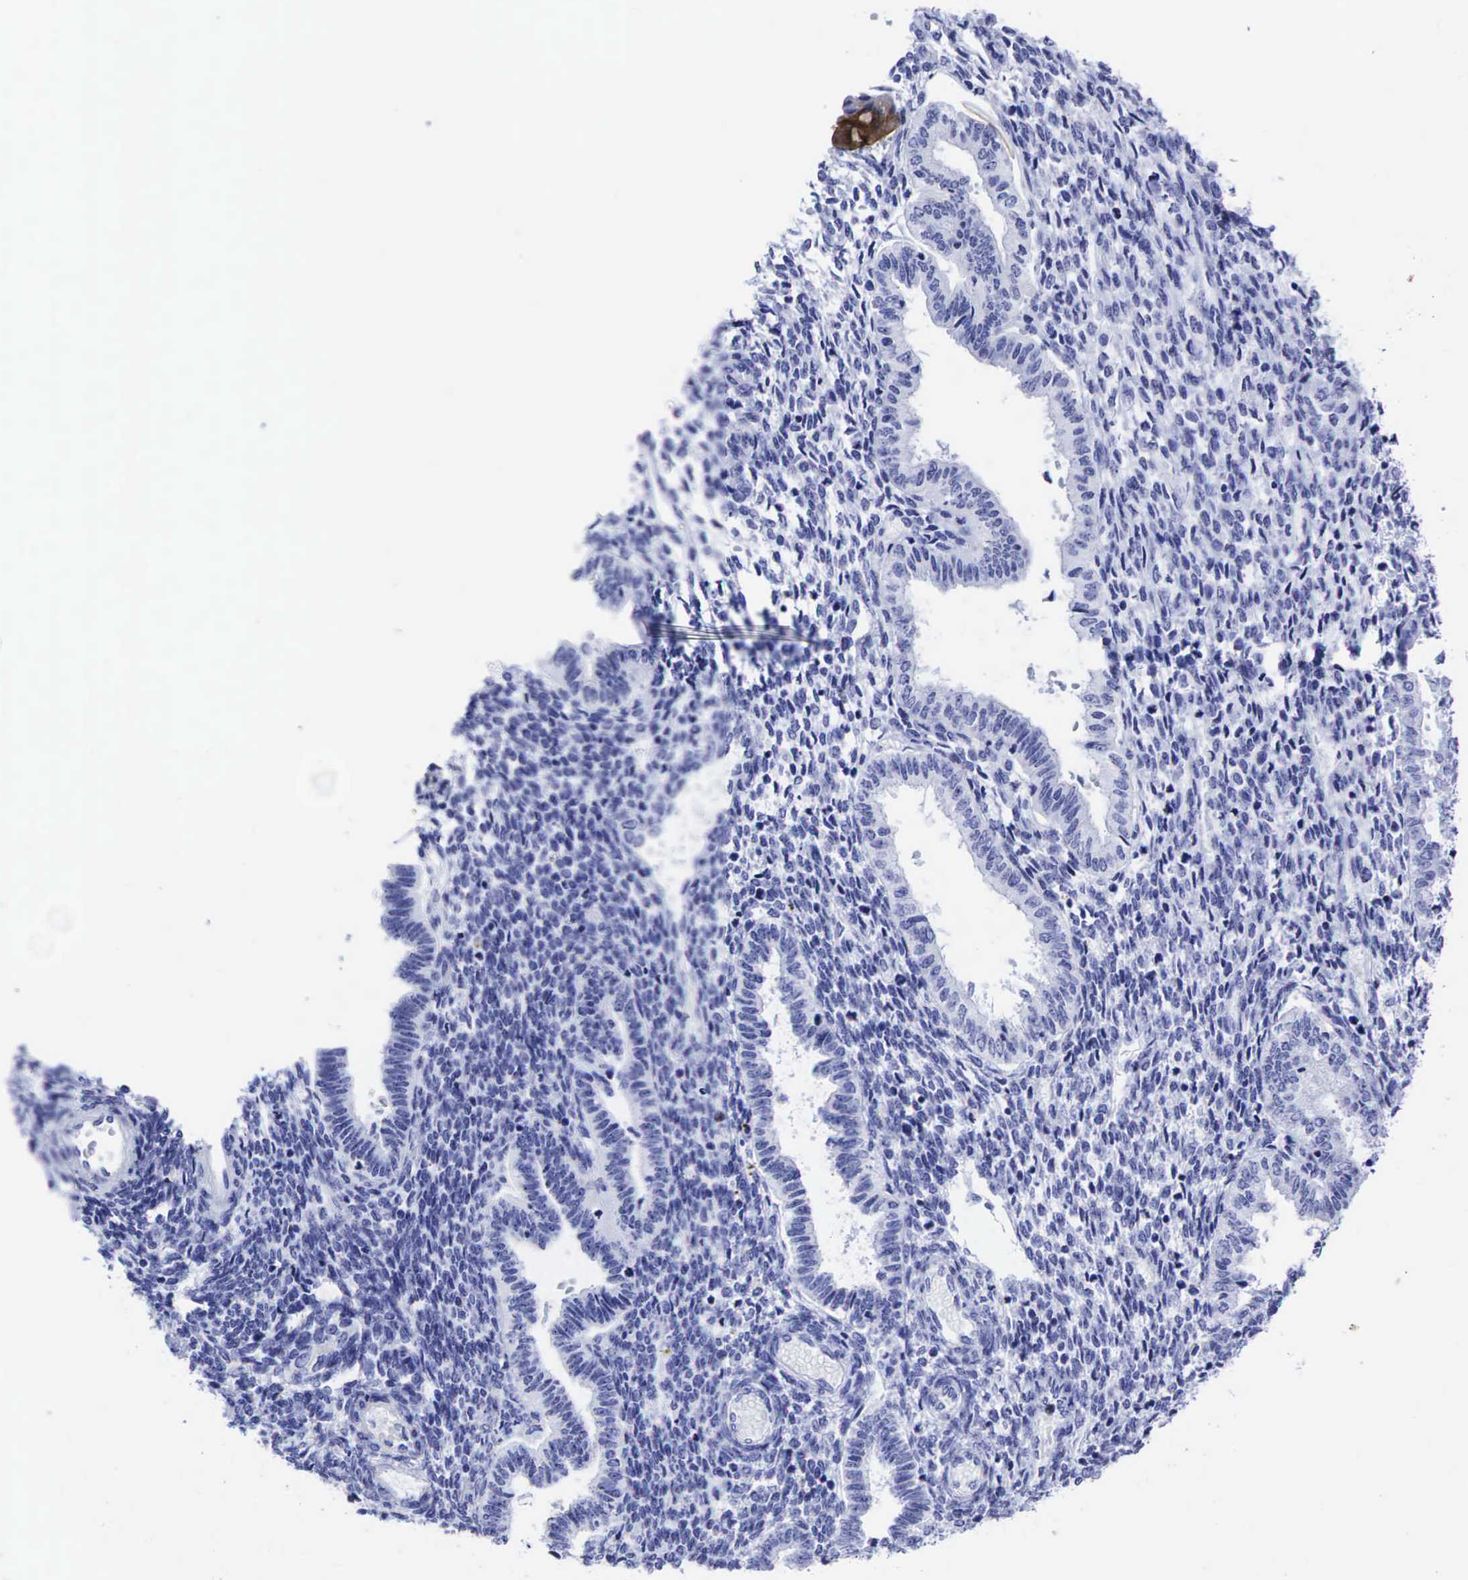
{"staining": {"intensity": "negative", "quantity": "none", "location": "none"}, "tissue": "endometrium", "cell_type": "Cells in endometrial stroma", "image_type": "normal", "snomed": [{"axis": "morphology", "description": "Normal tissue, NOS"}, {"axis": "topography", "description": "Endometrium"}], "caption": "Micrograph shows no significant protein staining in cells in endometrial stroma of normal endometrium. (DAB IHC with hematoxylin counter stain).", "gene": "CEACAM5", "patient": {"sex": "female", "age": 36}}